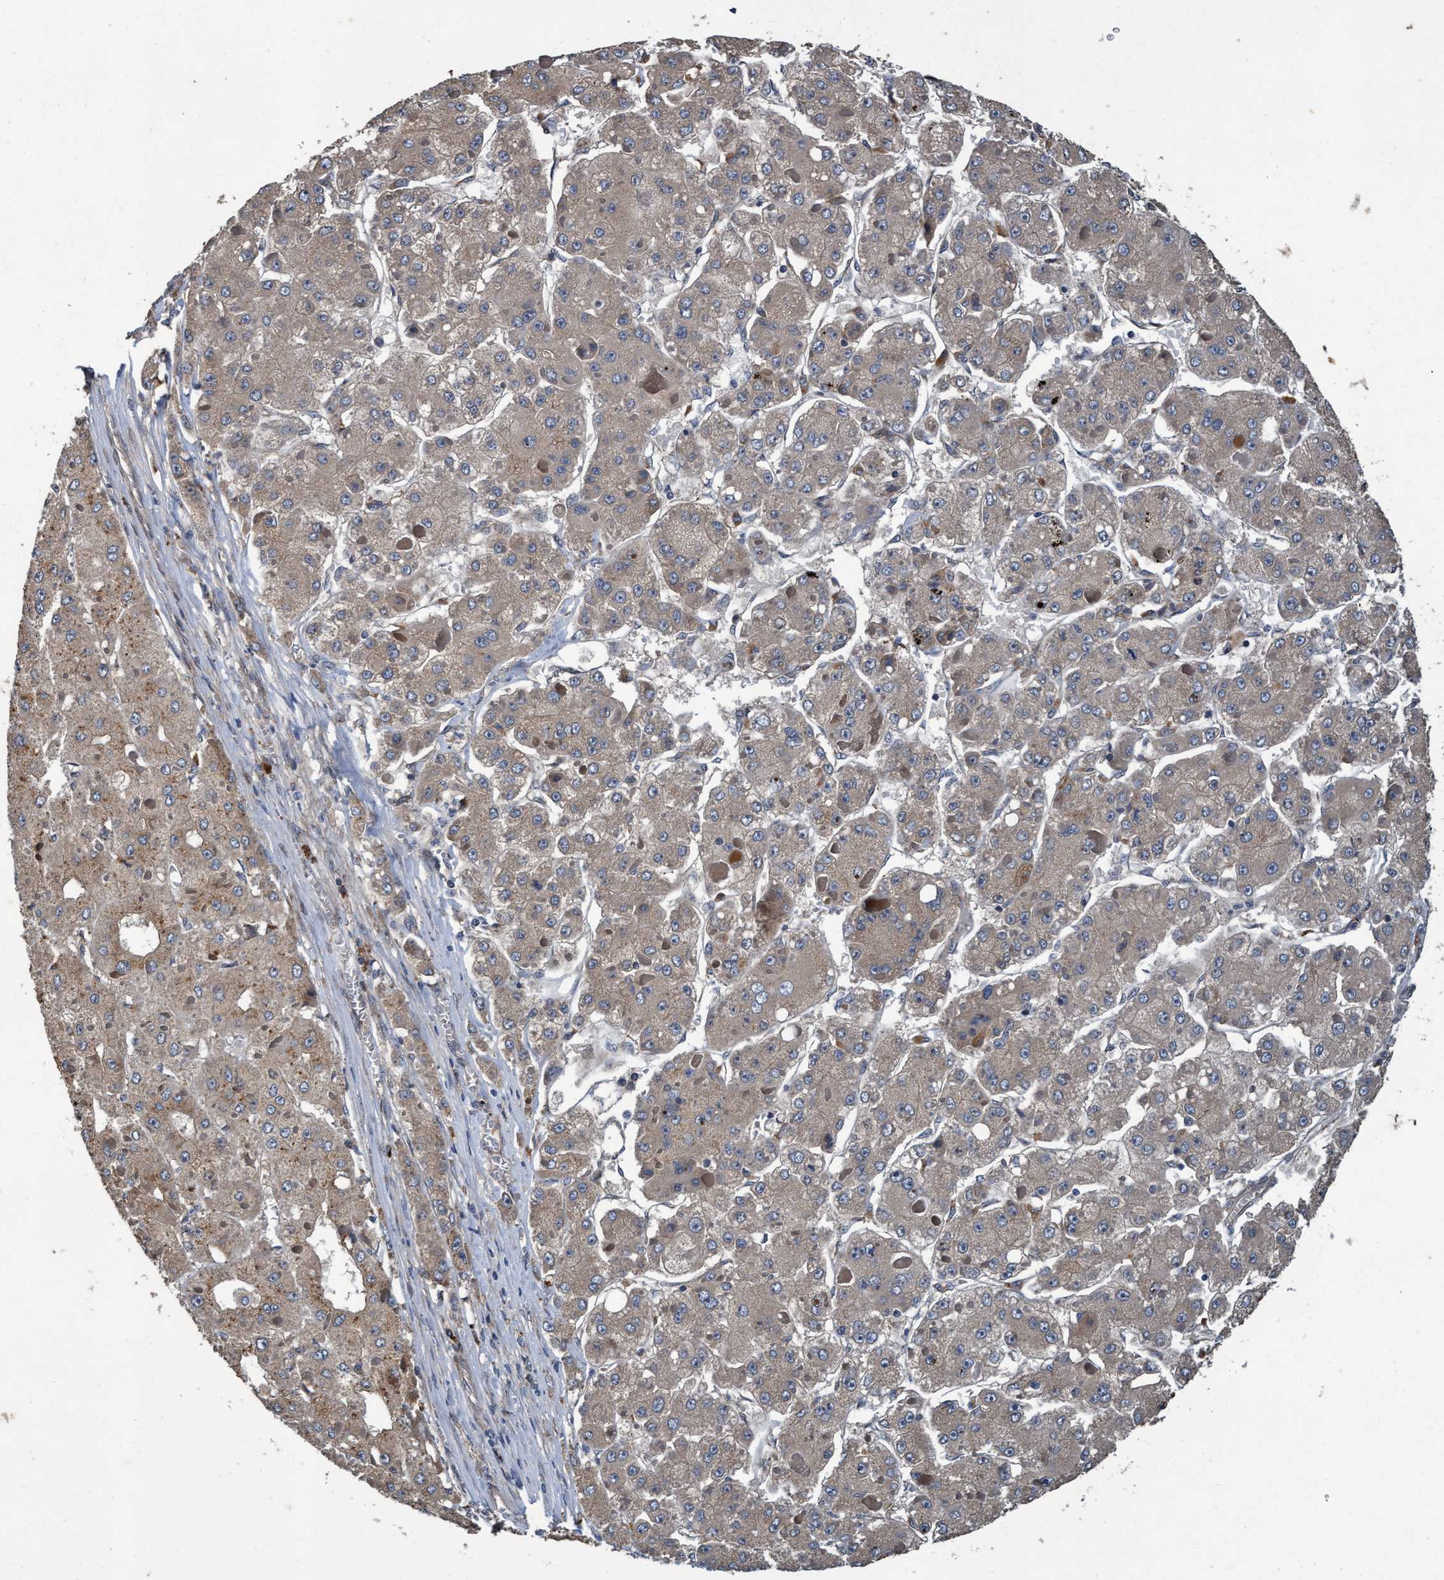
{"staining": {"intensity": "weak", "quantity": "25%-75%", "location": "cytoplasmic/membranous"}, "tissue": "liver cancer", "cell_type": "Tumor cells", "image_type": "cancer", "snomed": [{"axis": "morphology", "description": "Carcinoma, Hepatocellular, NOS"}, {"axis": "topography", "description": "Liver"}], "caption": "DAB (3,3'-diaminobenzidine) immunohistochemical staining of liver cancer (hepatocellular carcinoma) exhibits weak cytoplasmic/membranous protein staining in about 25%-75% of tumor cells.", "gene": "MACC1", "patient": {"sex": "female", "age": 73}}